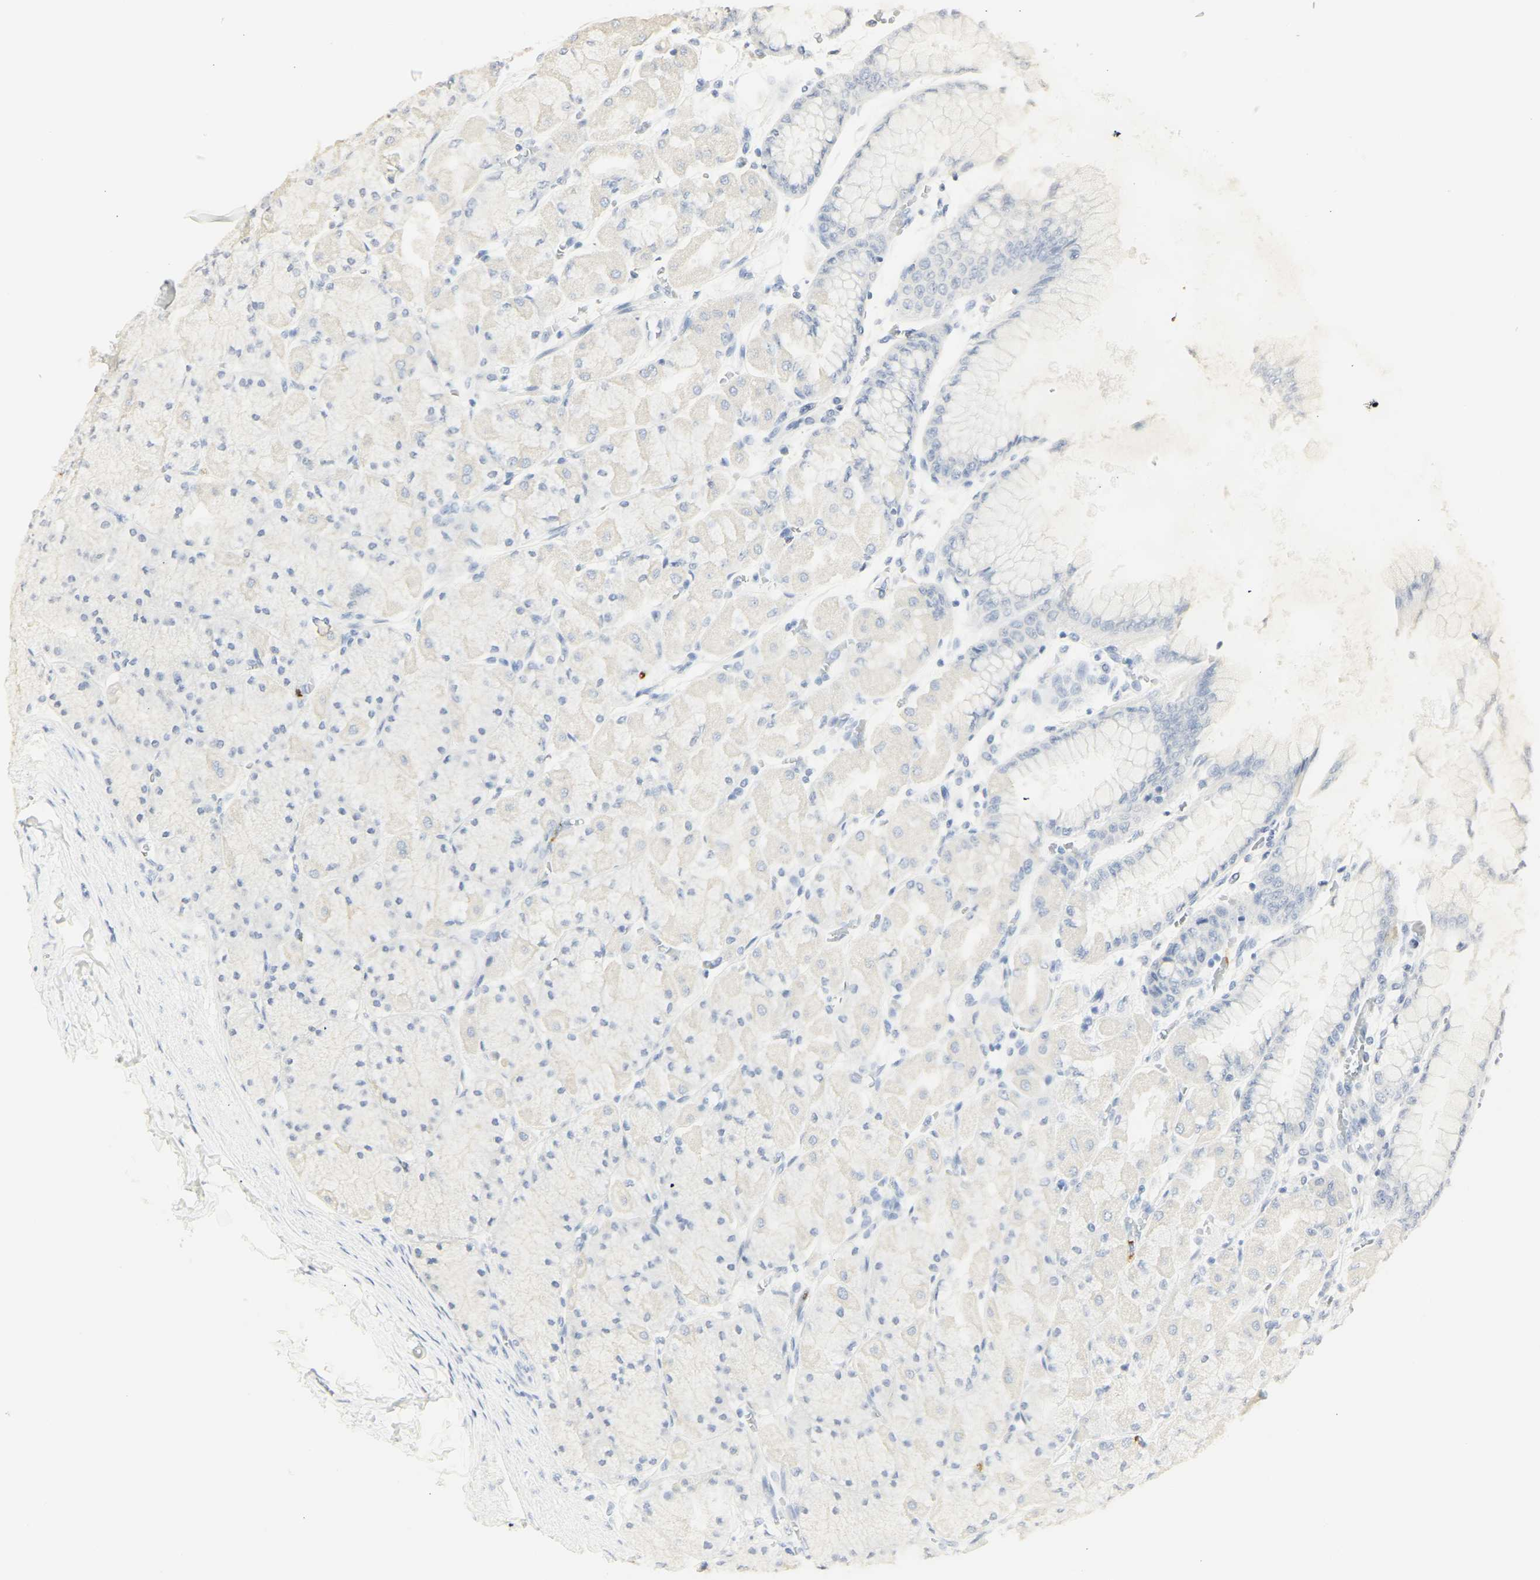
{"staining": {"intensity": "negative", "quantity": "none", "location": "none"}, "tissue": "stomach", "cell_type": "Glandular cells", "image_type": "normal", "snomed": [{"axis": "morphology", "description": "Normal tissue, NOS"}, {"axis": "topography", "description": "Stomach, upper"}], "caption": "This is an immunohistochemistry (IHC) histopathology image of unremarkable human stomach. There is no staining in glandular cells.", "gene": "MPO", "patient": {"sex": "female", "age": 56}}